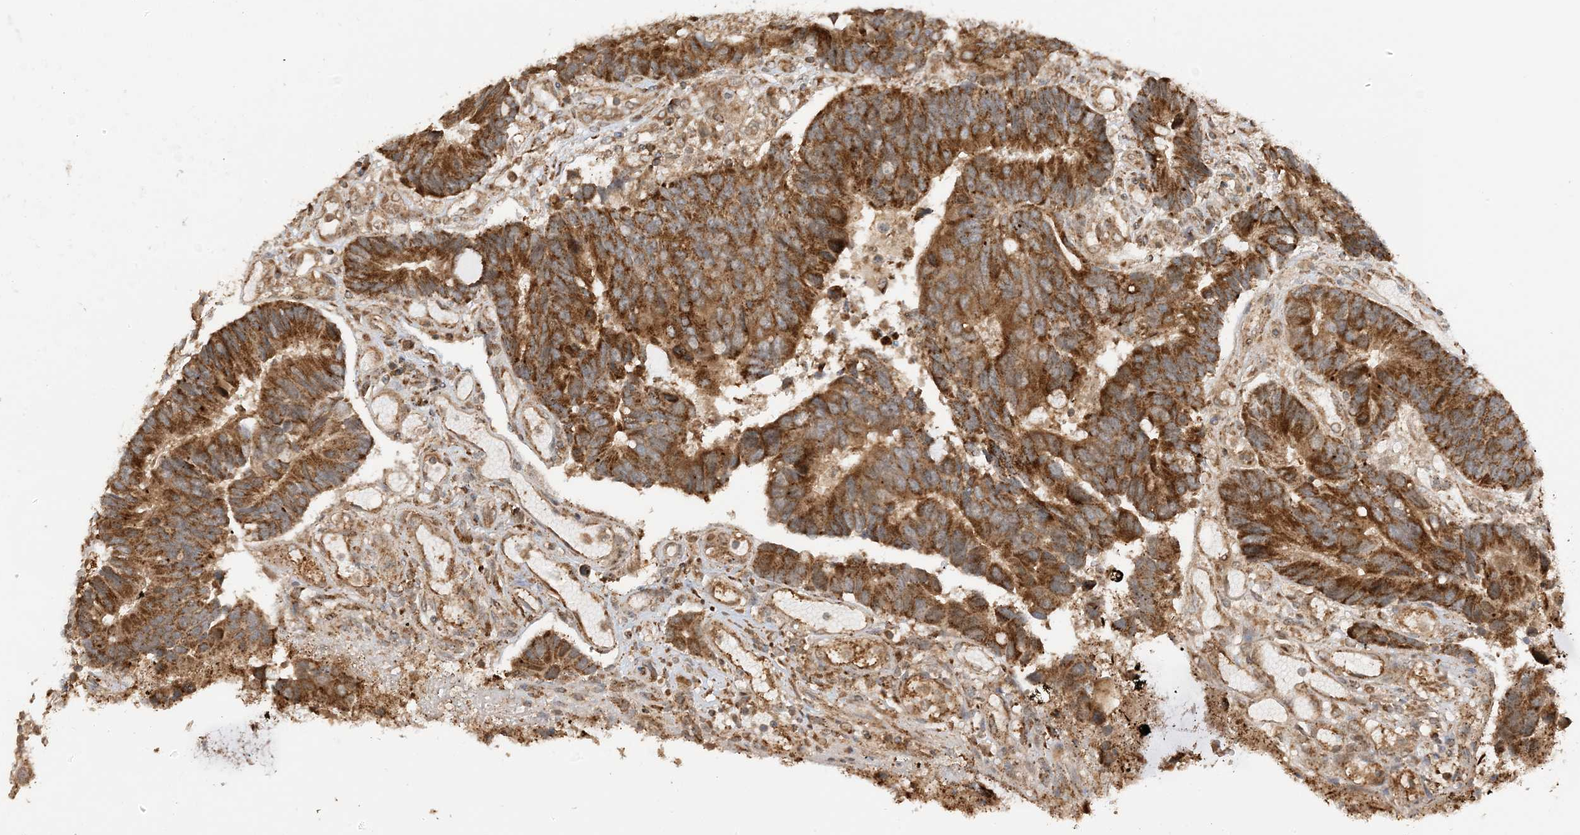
{"staining": {"intensity": "strong", "quantity": ">75%", "location": "cytoplasmic/membranous"}, "tissue": "colorectal cancer", "cell_type": "Tumor cells", "image_type": "cancer", "snomed": [{"axis": "morphology", "description": "Adenocarcinoma, NOS"}, {"axis": "topography", "description": "Rectum"}], "caption": "Immunohistochemistry (IHC) (DAB) staining of colorectal adenocarcinoma exhibits strong cytoplasmic/membranous protein staining in approximately >75% of tumor cells. The staining was performed using DAB (3,3'-diaminobenzidine), with brown indicating positive protein expression. Nuclei are stained blue with hematoxylin.", "gene": "N4BP3", "patient": {"sex": "male", "age": 84}}